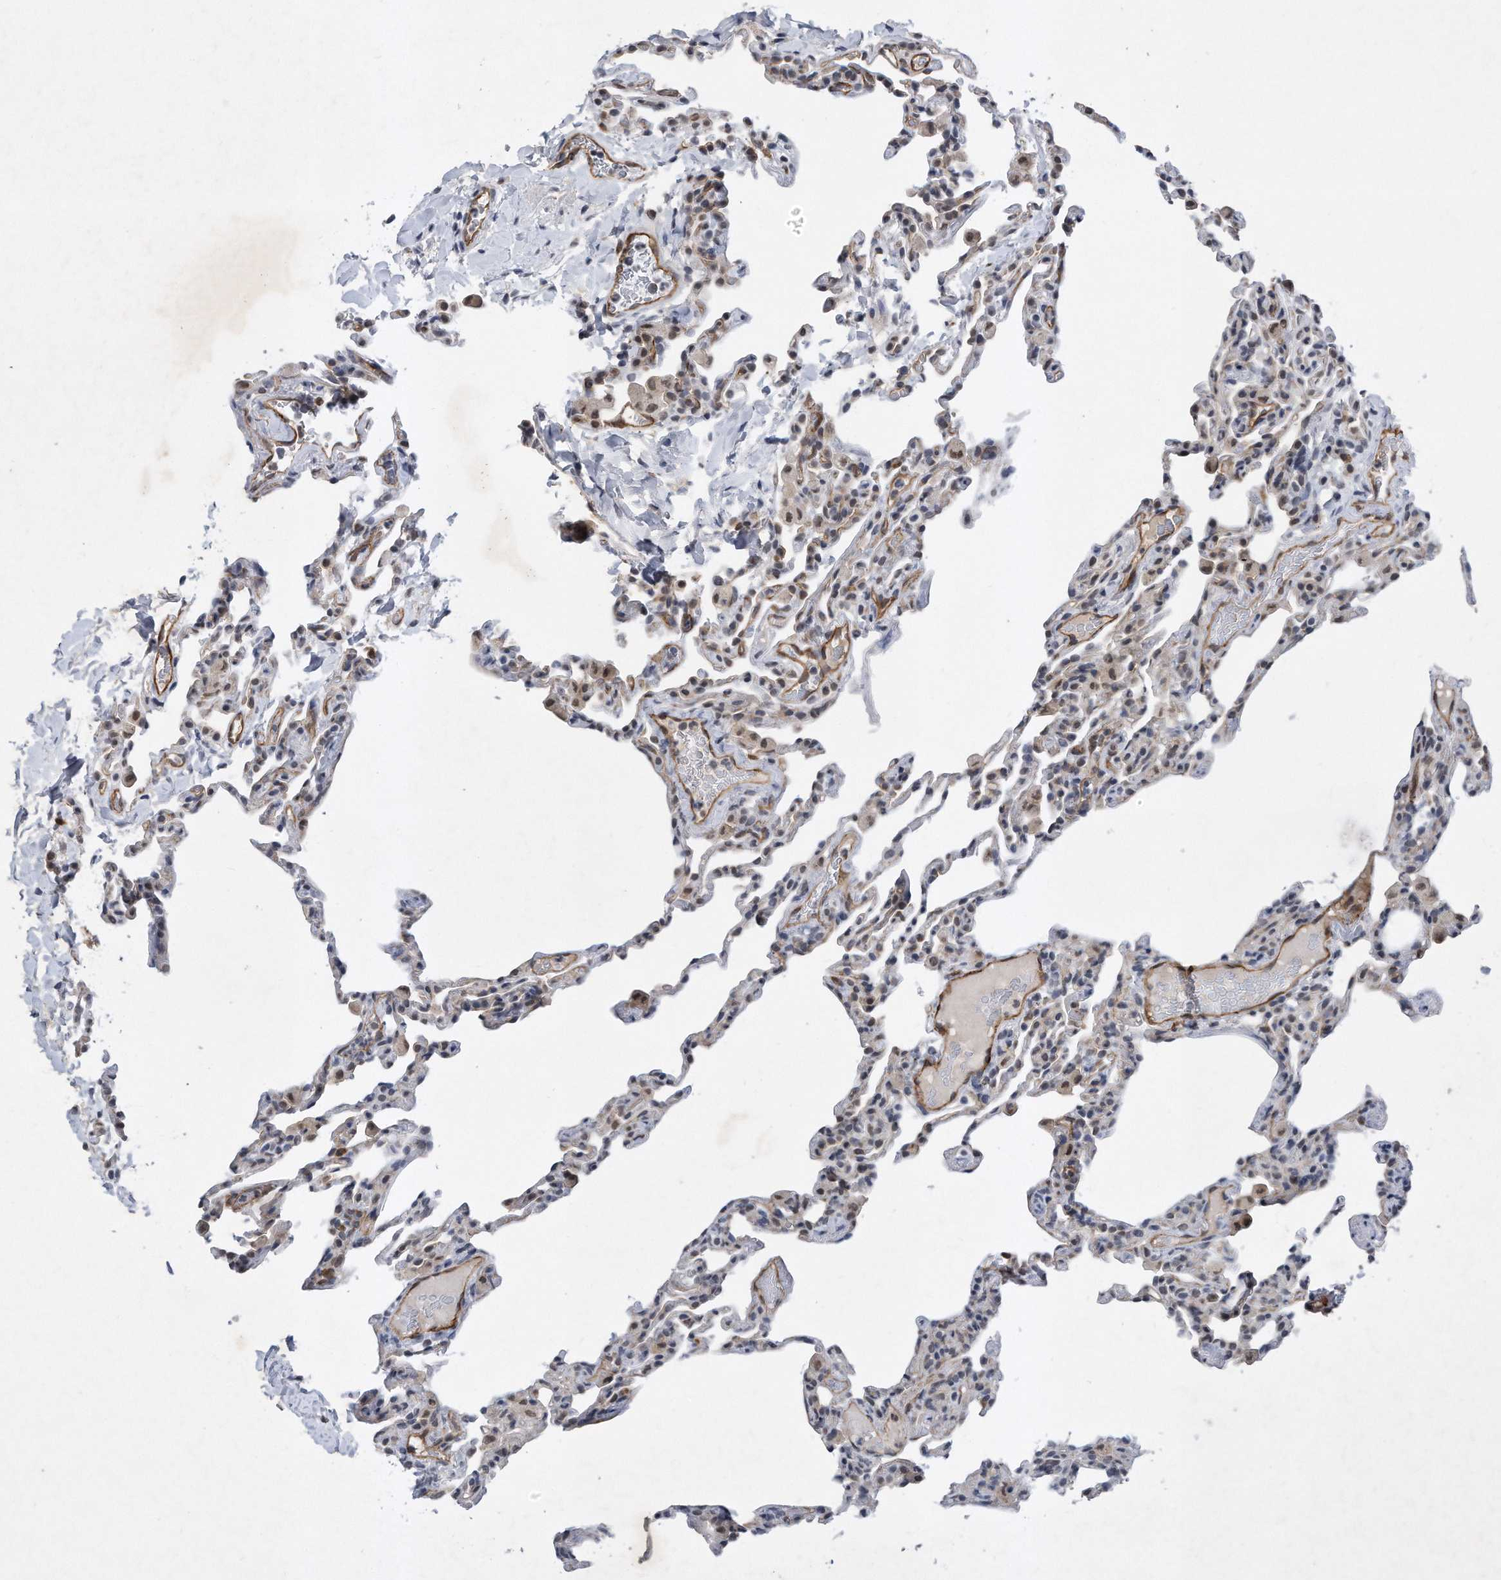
{"staining": {"intensity": "negative", "quantity": "none", "location": "none"}, "tissue": "lung", "cell_type": "Alveolar cells", "image_type": "normal", "snomed": [{"axis": "morphology", "description": "Normal tissue, NOS"}, {"axis": "topography", "description": "Lung"}], "caption": "A photomicrograph of lung stained for a protein shows no brown staining in alveolar cells.", "gene": "TP53INP1", "patient": {"sex": "male", "age": 20}}